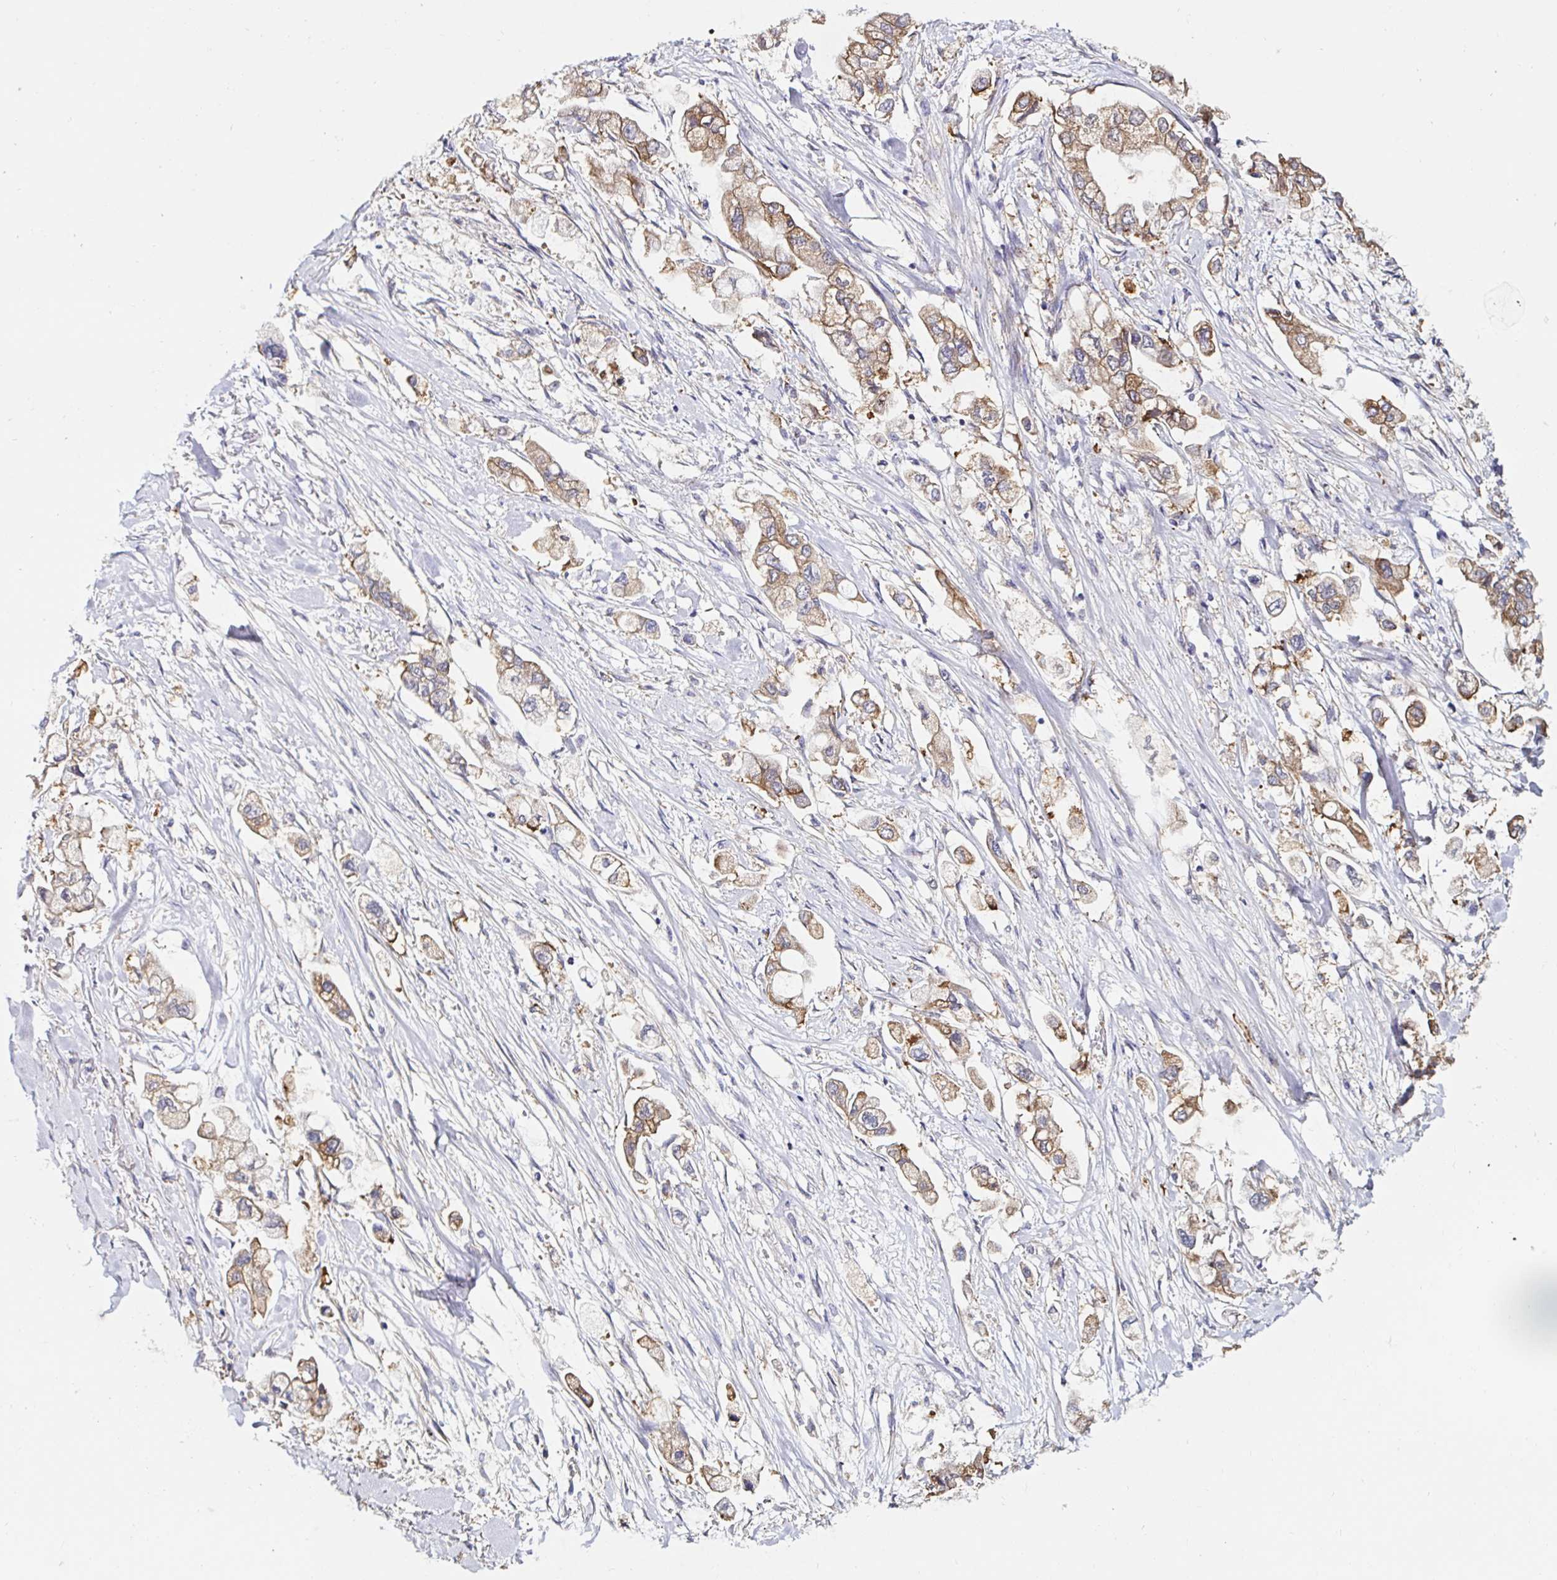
{"staining": {"intensity": "moderate", "quantity": ">75%", "location": "cytoplasmic/membranous"}, "tissue": "stomach cancer", "cell_type": "Tumor cells", "image_type": "cancer", "snomed": [{"axis": "morphology", "description": "Adenocarcinoma, NOS"}, {"axis": "topography", "description": "Stomach"}], "caption": "Adenocarcinoma (stomach) stained with a protein marker exhibits moderate staining in tumor cells.", "gene": "RSRP1", "patient": {"sex": "male", "age": 62}}